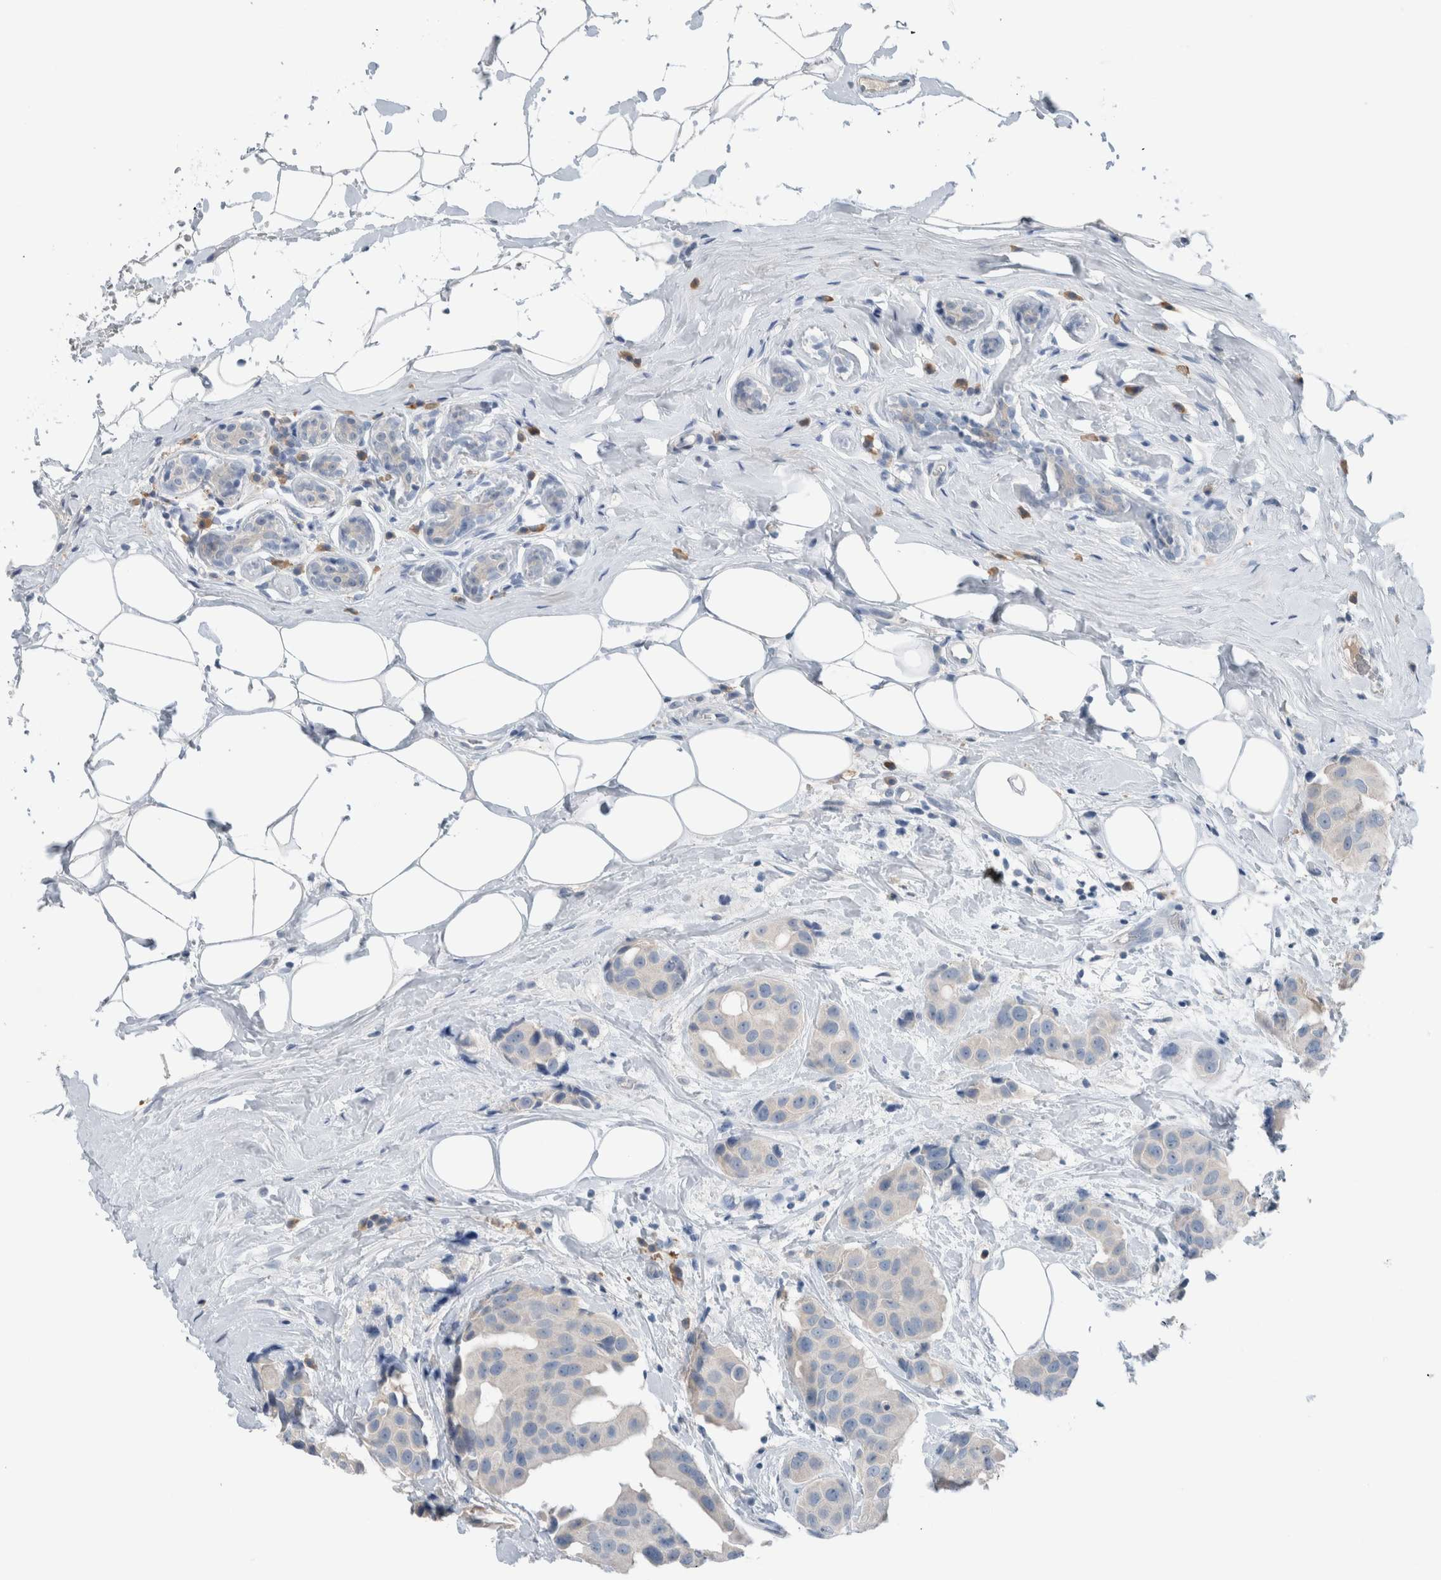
{"staining": {"intensity": "negative", "quantity": "none", "location": "none"}, "tissue": "breast cancer", "cell_type": "Tumor cells", "image_type": "cancer", "snomed": [{"axis": "morphology", "description": "Normal tissue, NOS"}, {"axis": "morphology", "description": "Duct carcinoma"}, {"axis": "topography", "description": "Breast"}], "caption": "Immunohistochemistry (IHC) micrograph of neoplastic tissue: breast cancer (invasive ductal carcinoma) stained with DAB reveals no significant protein positivity in tumor cells.", "gene": "DUOX1", "patient": {"sex": "female", "age": 39}}